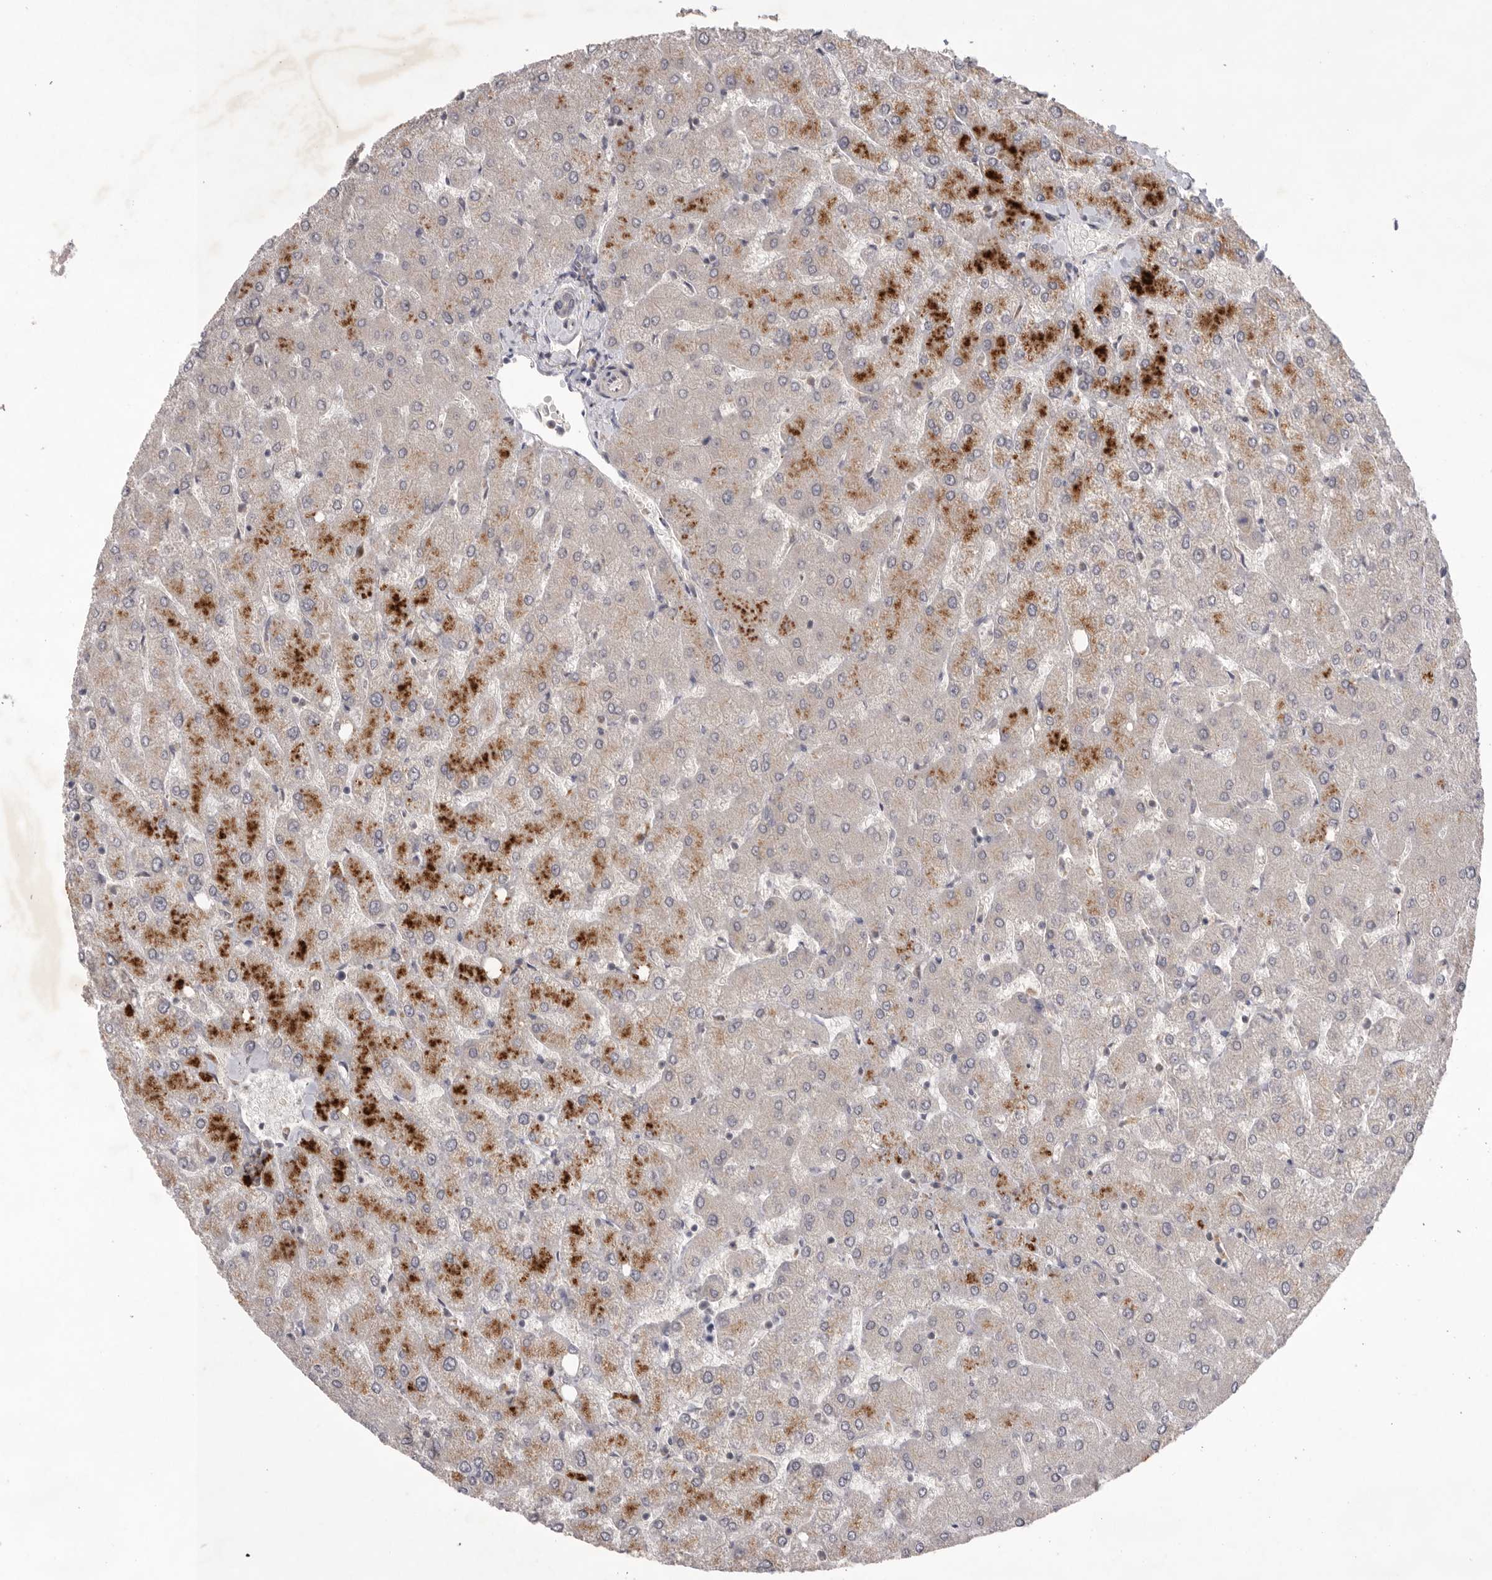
{"staining": {"intensity": "negative", "quantity": "none", "location": "none"}, "tissue": "liver", "cell_type": "Cholangiocytes", "image_type": "normal", "snomed": [{"axis": "morphology", "description": "Normal tissue, NOS"}, {"axis": "topography", "description": "Liver"}], "caption": "Image shows no protein positivity in cholangiocytes of benign liver. Nuclei are stained in blue.", "gene": "NRCAM", "patient": {"sex": "female", "age": 54}}